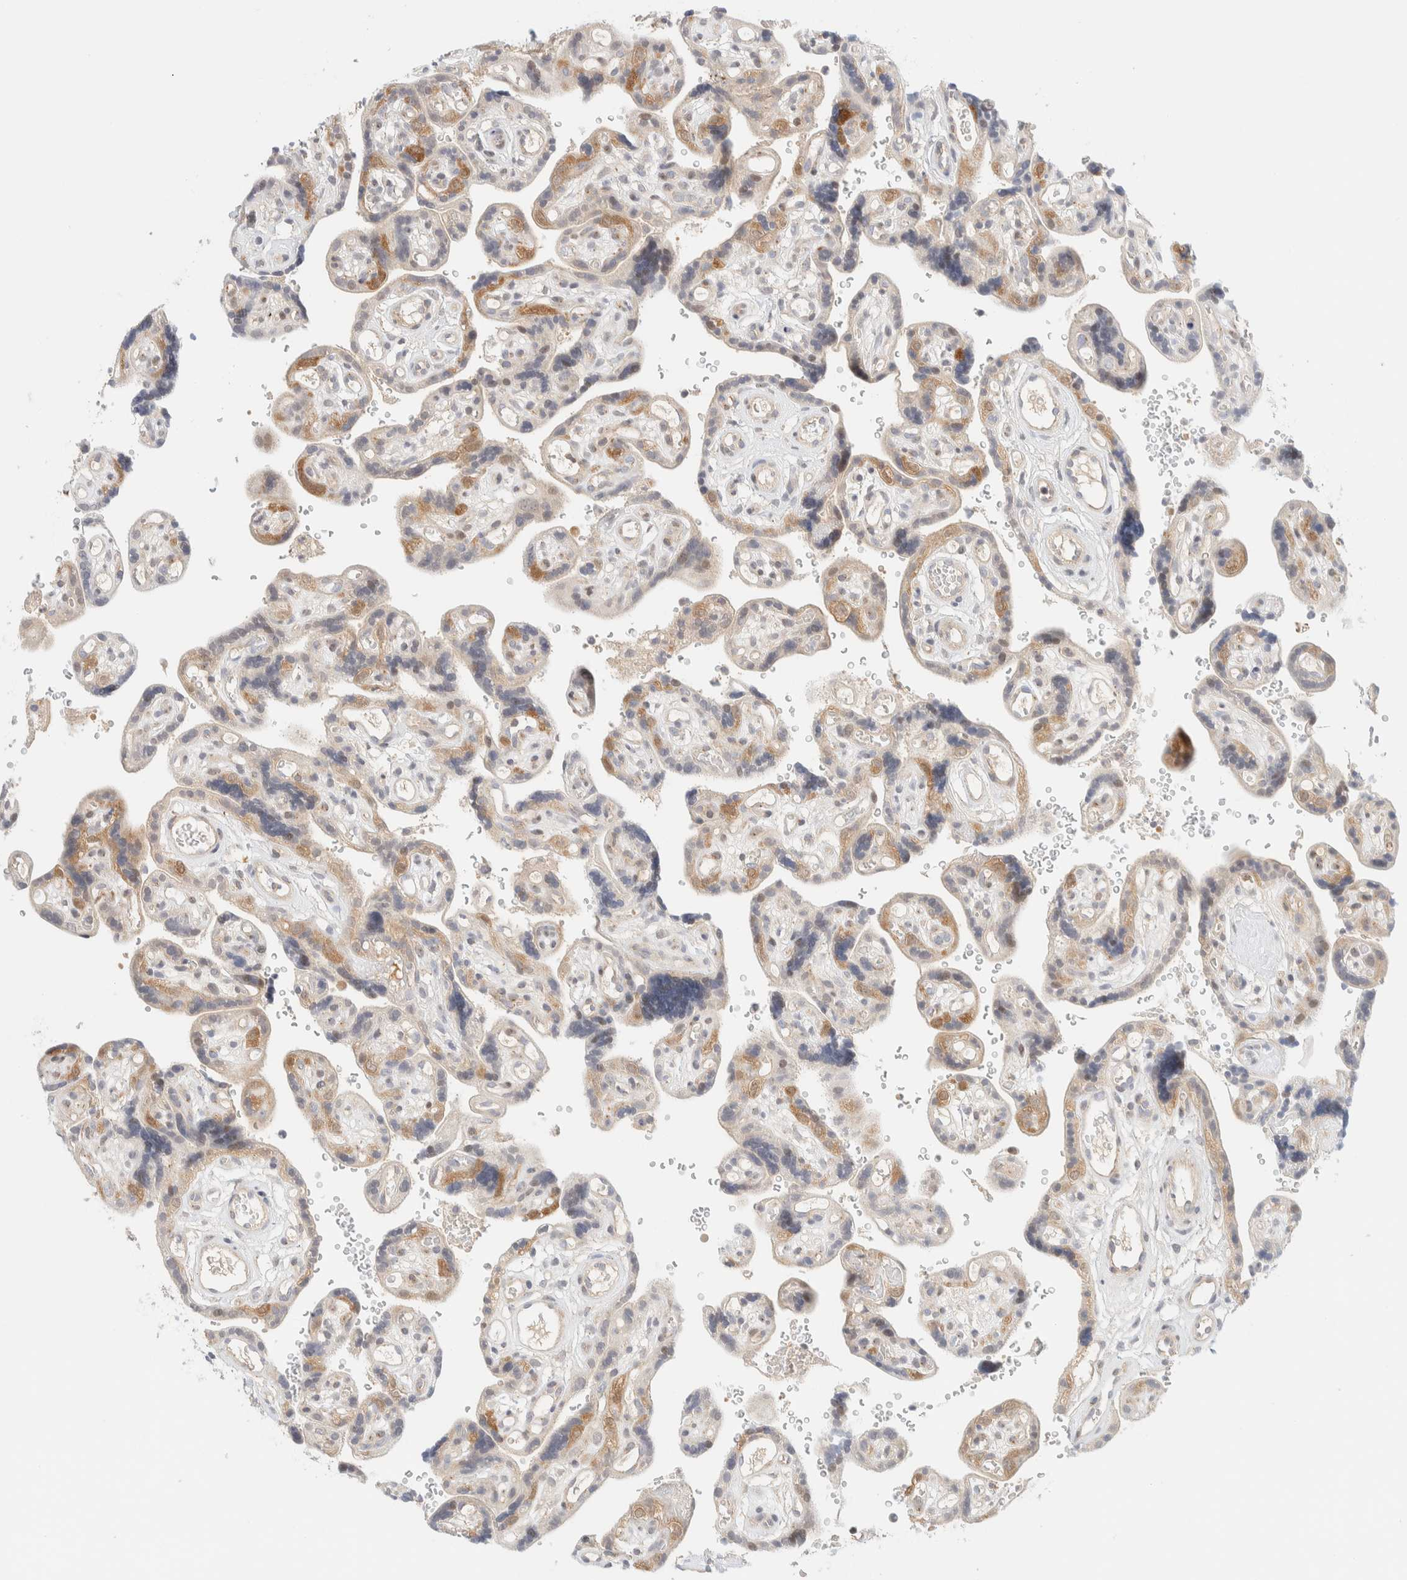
{"staining": {"intensity": "moderate", "quantity": ">75%", "location": "cytoplasmic/membranous"}, "tissue": "placenta", "cell_type": "Decidual cells", "image_type": "normal", "snomed": [{"axis": "morphology", "description": "Normal tissue, NOS"}, {"axis": "topography", "description": "Placenta"}], "caption": "Protein expression analysis of benign human placenta reveals moderate cytoplasmic/membranous expression in approximately >75% of decidual cells.", "gene": "PCYT2", "patient": {"sex": "female", "age": 30}}